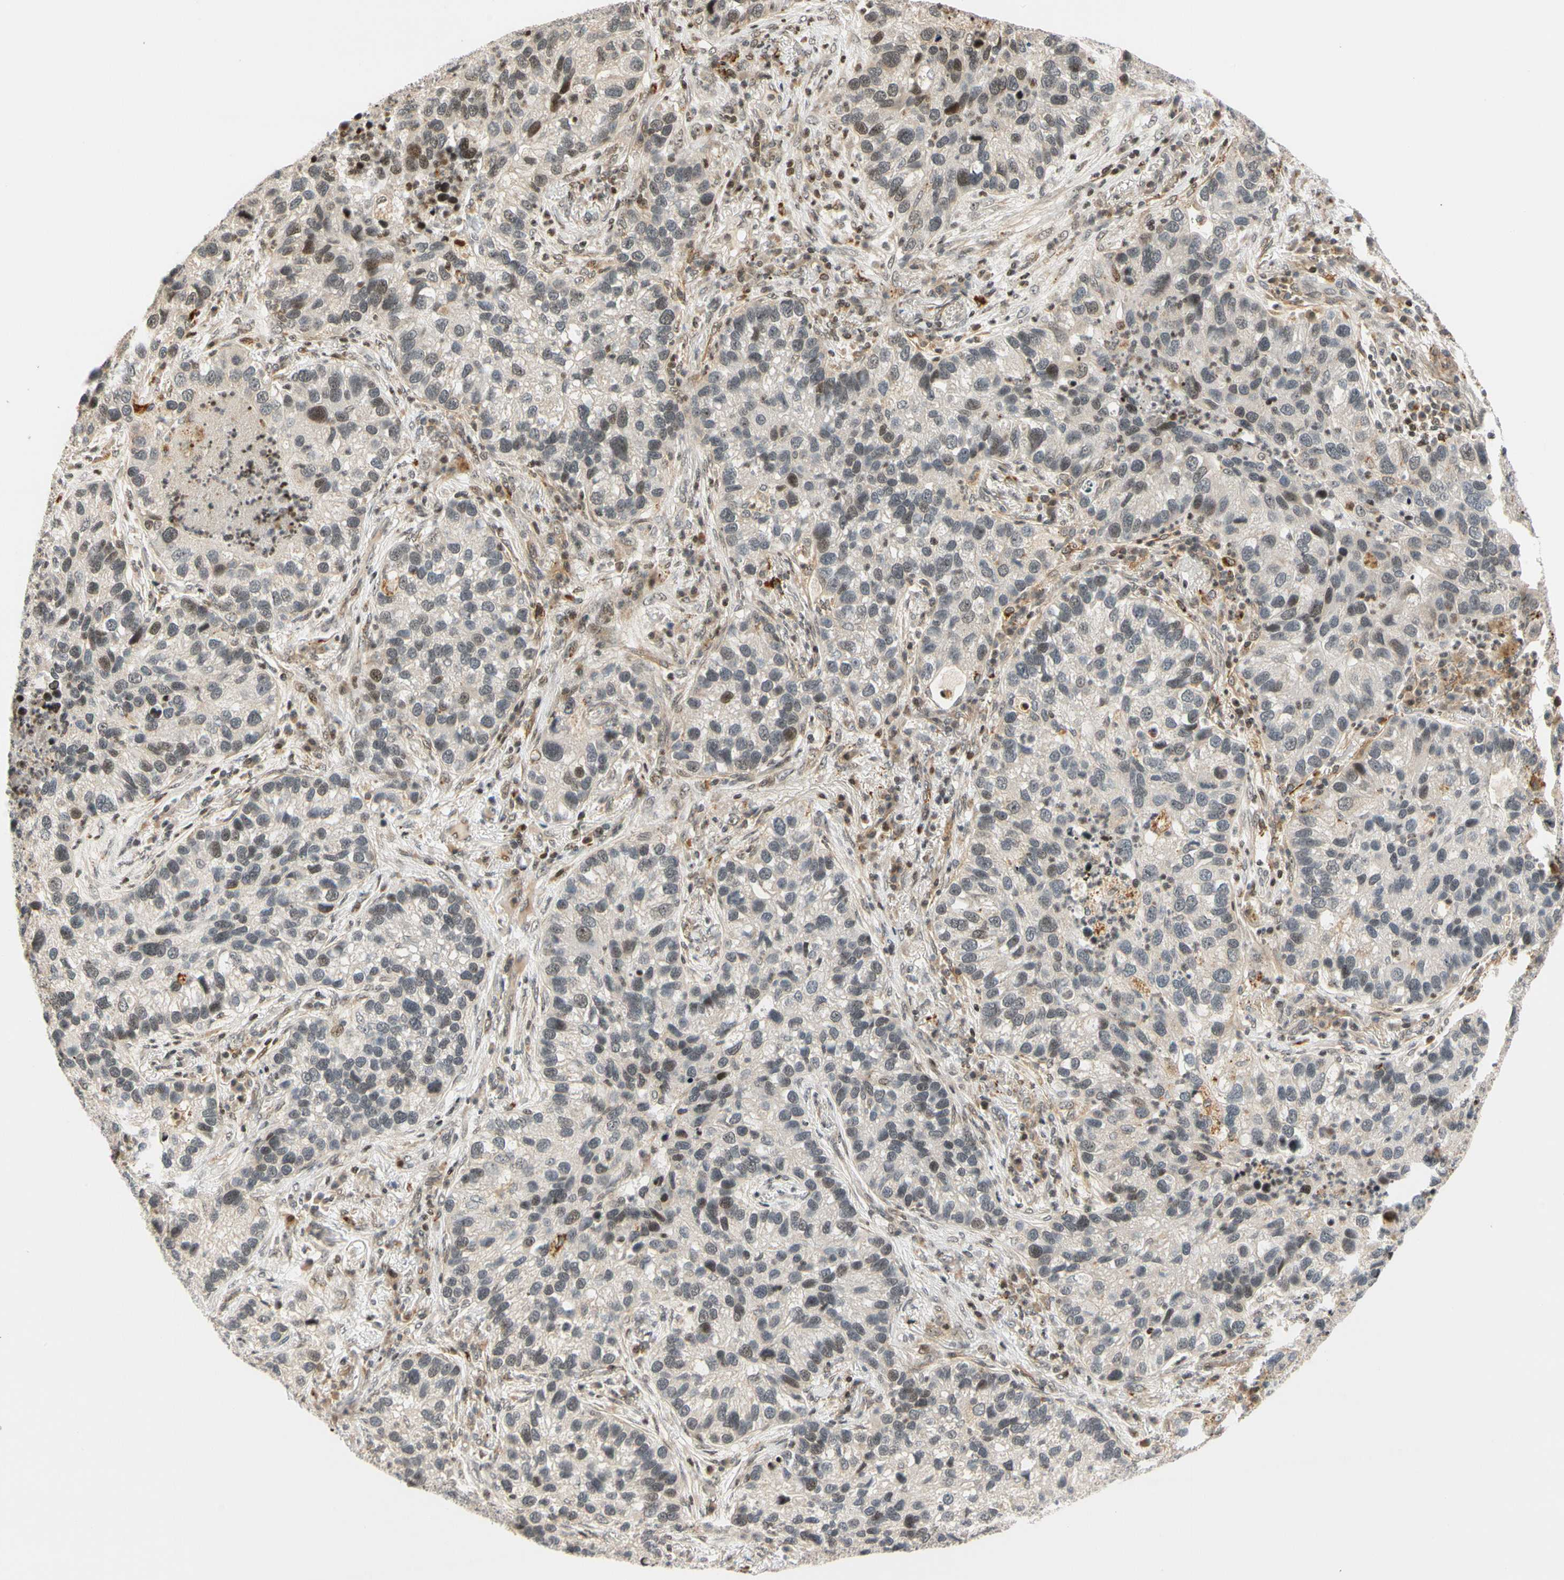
{"staining": {"intensity": "weak", "quantity": "<25%", "location": "nuclear"}, "tissue": "lung cancer", "cell_type": "Tumor cells", "image_type": "cancer", "snomed": [{"axis": "morphology", "description": "Normal tissue, NOS"}, {"axis": "morphology", "description": "Adenocarcinoma, NOS"}, {"axis": "topography", "description": "Bronchus"}, {"axis": "topography", "description": "Lung"}], "caption": "A photomicrograph of human lung cancer is negative for staining in tumor cells.", "gene": "CDK7", "patient": {"sex": "male", "age": 54}}